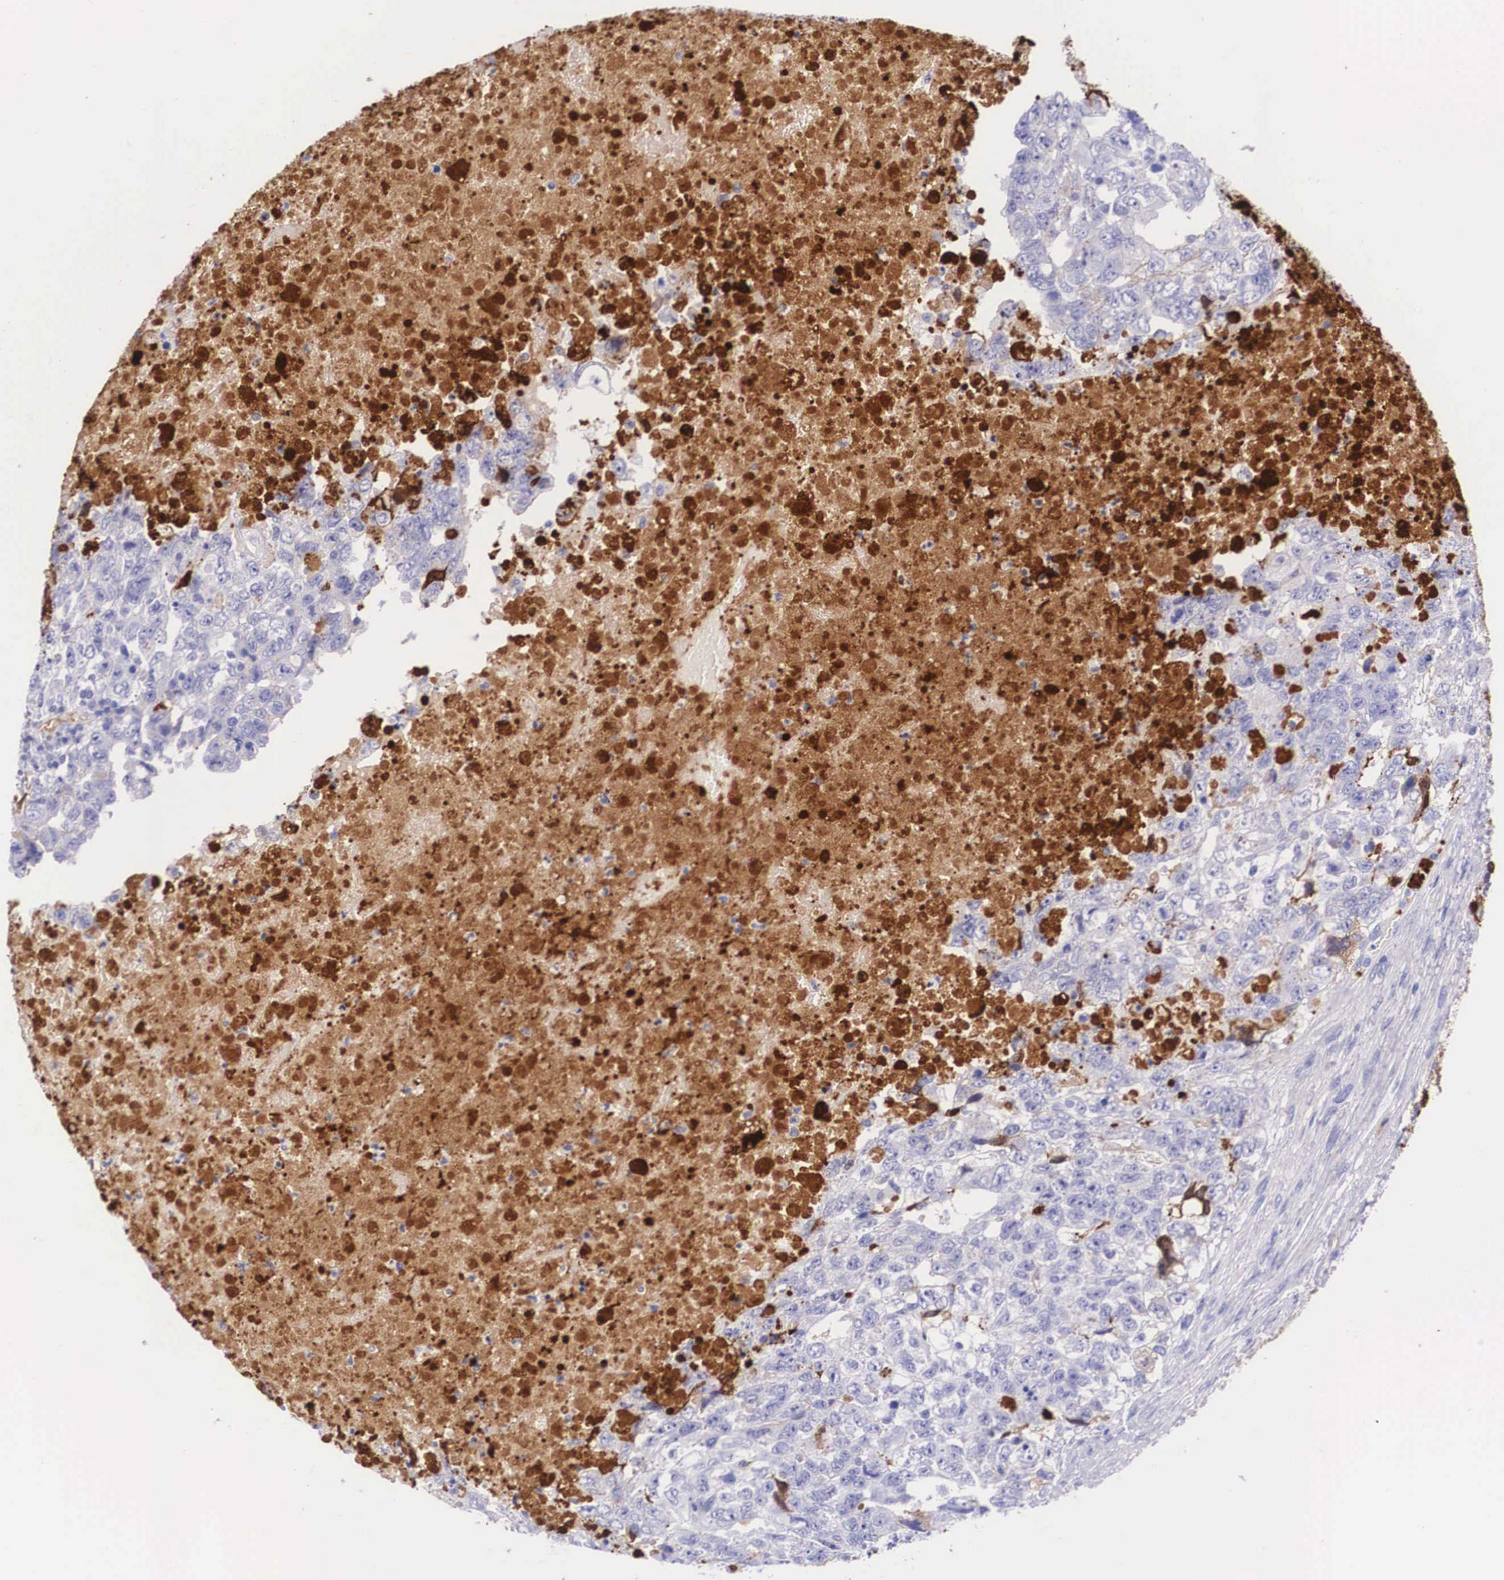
{"staining": {"intensity": "negative", "quantity": "none", "location": "none"}, "tissue": "testis cancer", "cell_type": "Tumor cells", "image_type": "cancer", "snomed": [{"axis": "morphology", "description": "Carcinoma, Embryonal, NOS"}, {"axis": "topography", "description": "Testis"}], "caption": "IHC micrograph of neoplastic tissue: testis cancer stained with DAB demonstrates no significant protein expression in tumor cells.", "gene": "PLG", "patient": {"sex": "male", "age": 36}}